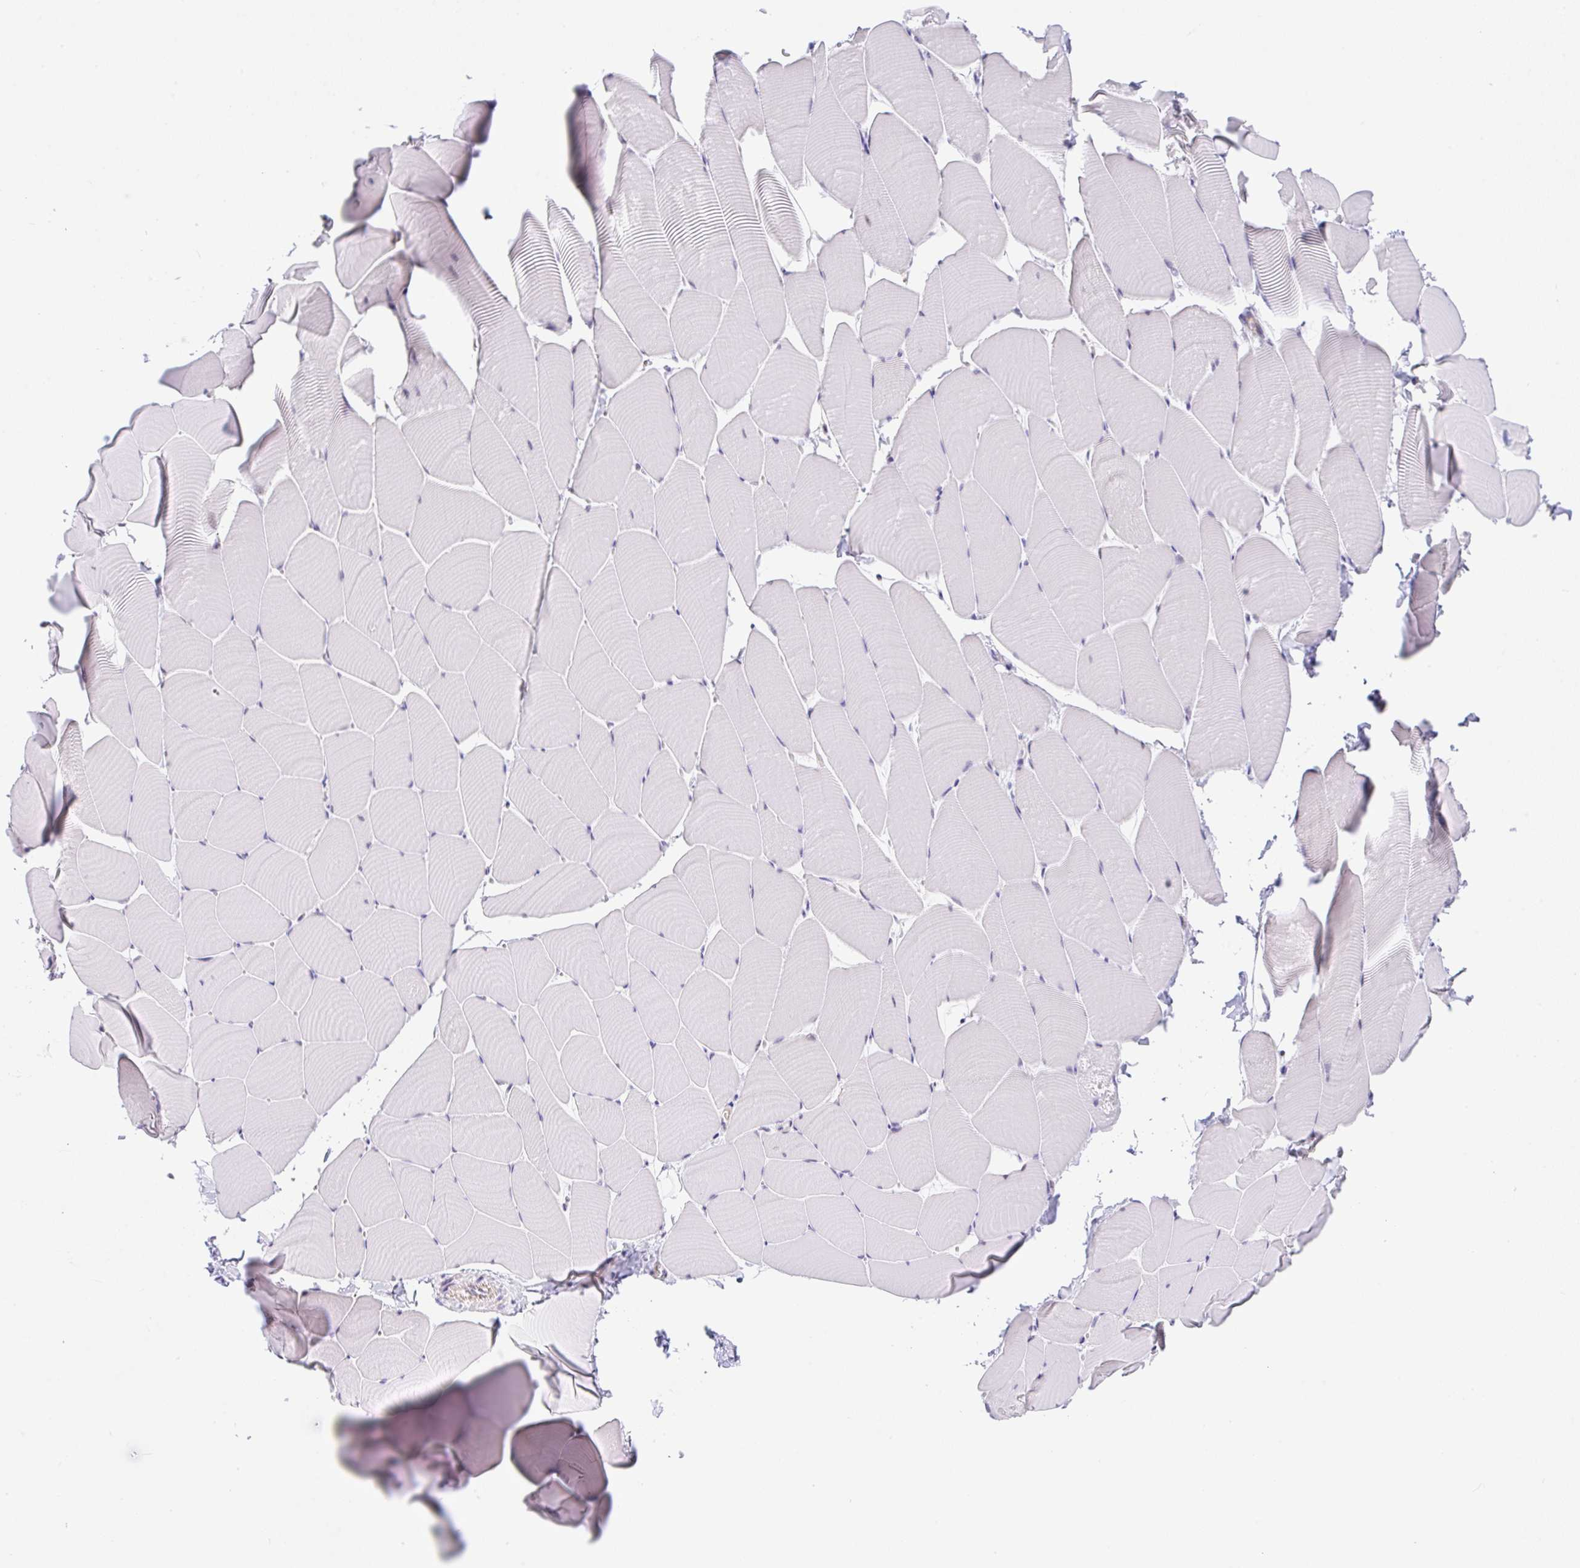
{"staining": {"intensity": "negative", "quantity": "none", "location": "none"}, "tissue": "skeletal muscle", "cell_type": "Myocytes", "image_type": "normal", "snomed": [{"axis": "morphology", "description": "Normal tissue, NOS"}, {"axis": "topography", "description": "Skeletal muscle"}], "caption": "The photomicrograph reveals no significant staining in myocytes of skeletal muscle. (DAB IHC with hematoxylin counter stain).", "gene": "CGNL1", "patient": {"sex": "male", "age": 25}}